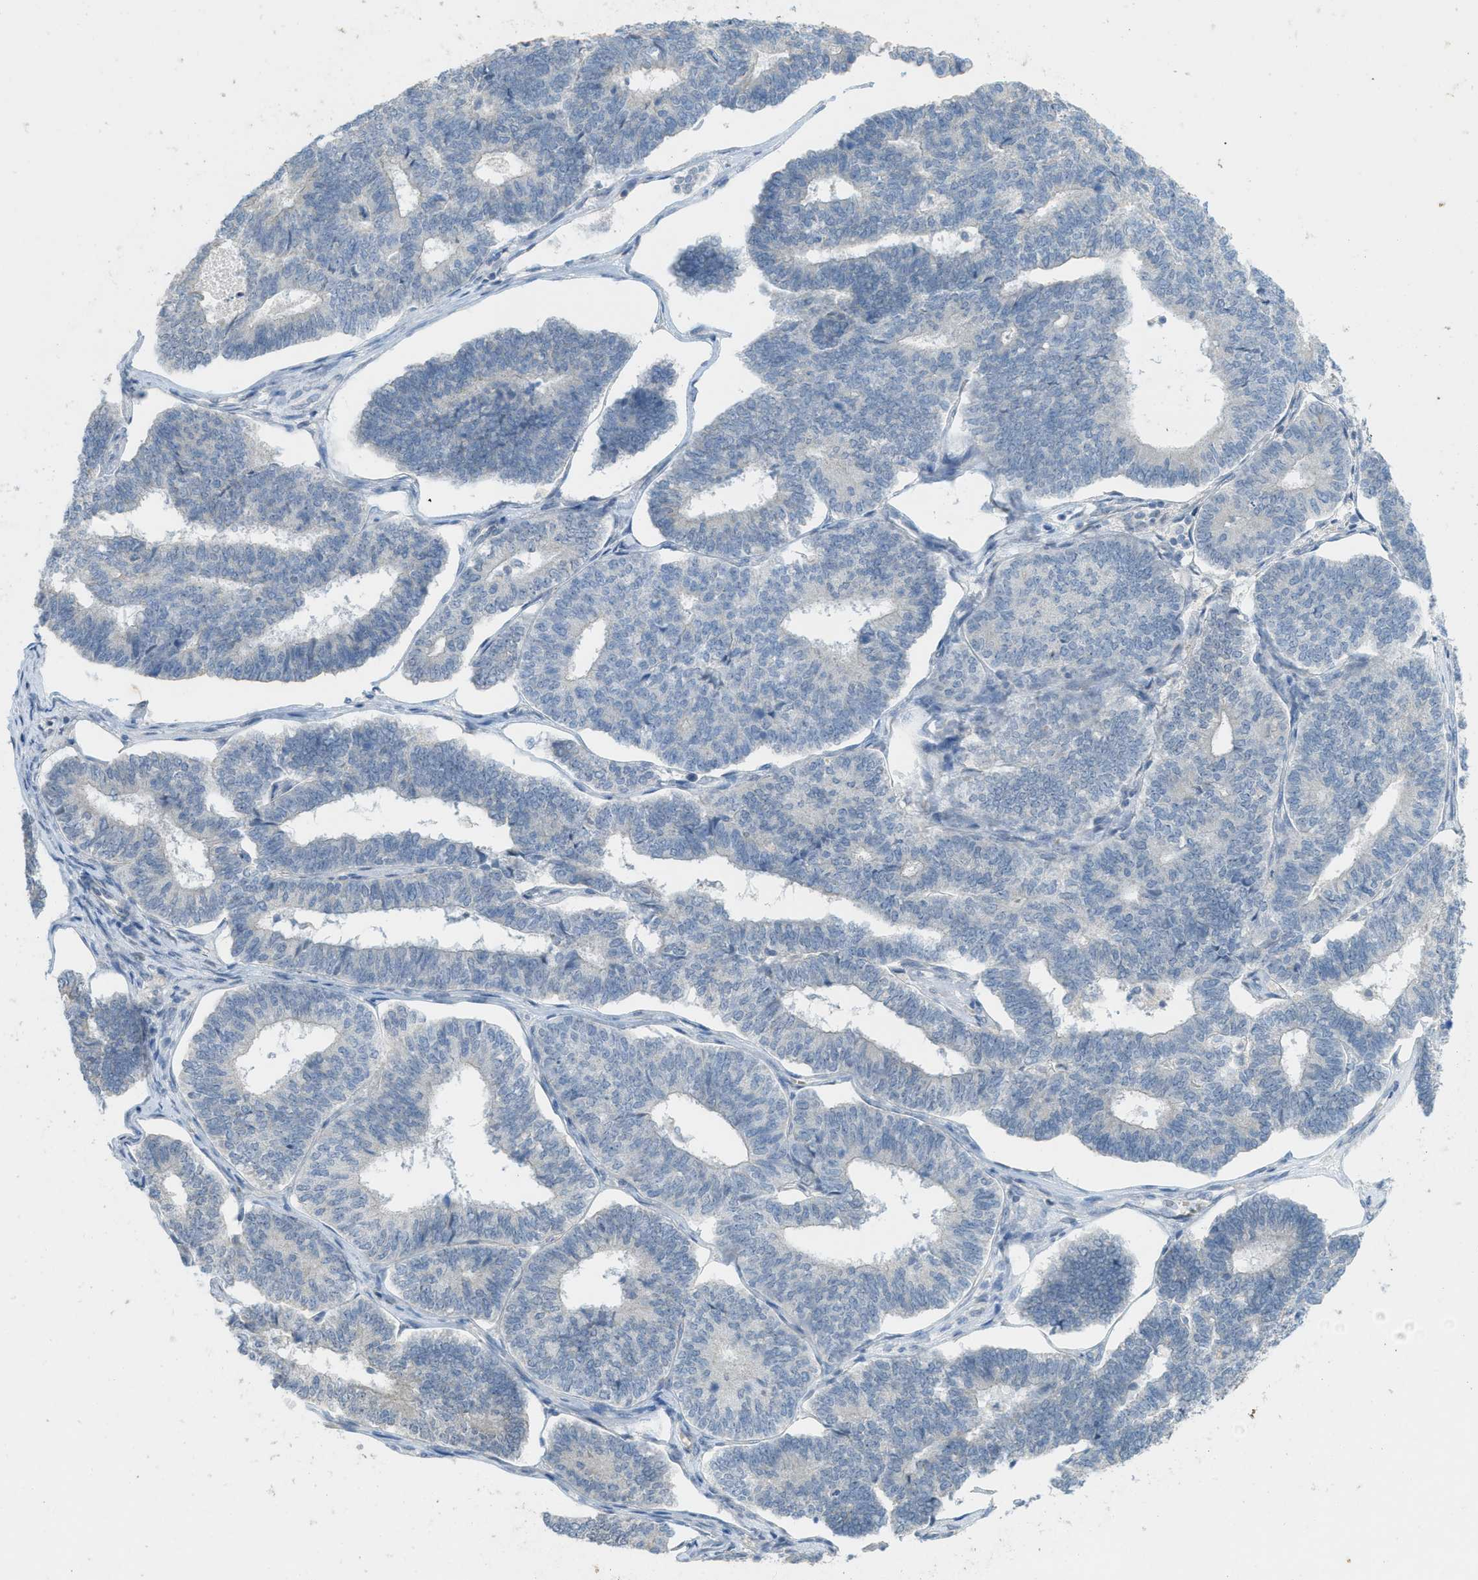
{"staining": {"intensity": "negative", "quantity": "none", "location": "none"}, "tissue": "endometrial cancer", "cell_type": "Tumor cells", "image_type": "cancer", "snomed": [{"axis": "morphology", "description": "Adenocarcinoma, NOS"}, {"axis": "topography", "description": "Endometrium"}], "caption": "This photomicrograph is of endometrial cancer (adenocarcinoma) stained with IHC to label a protein in brown with the nuclei are counter-stained blue. There is no expression in tumor cells. (IHC, brightfield microscopy, high magnification).", "gene": "TXNDC2", "patient": {"sex": "female", "age": 70}}